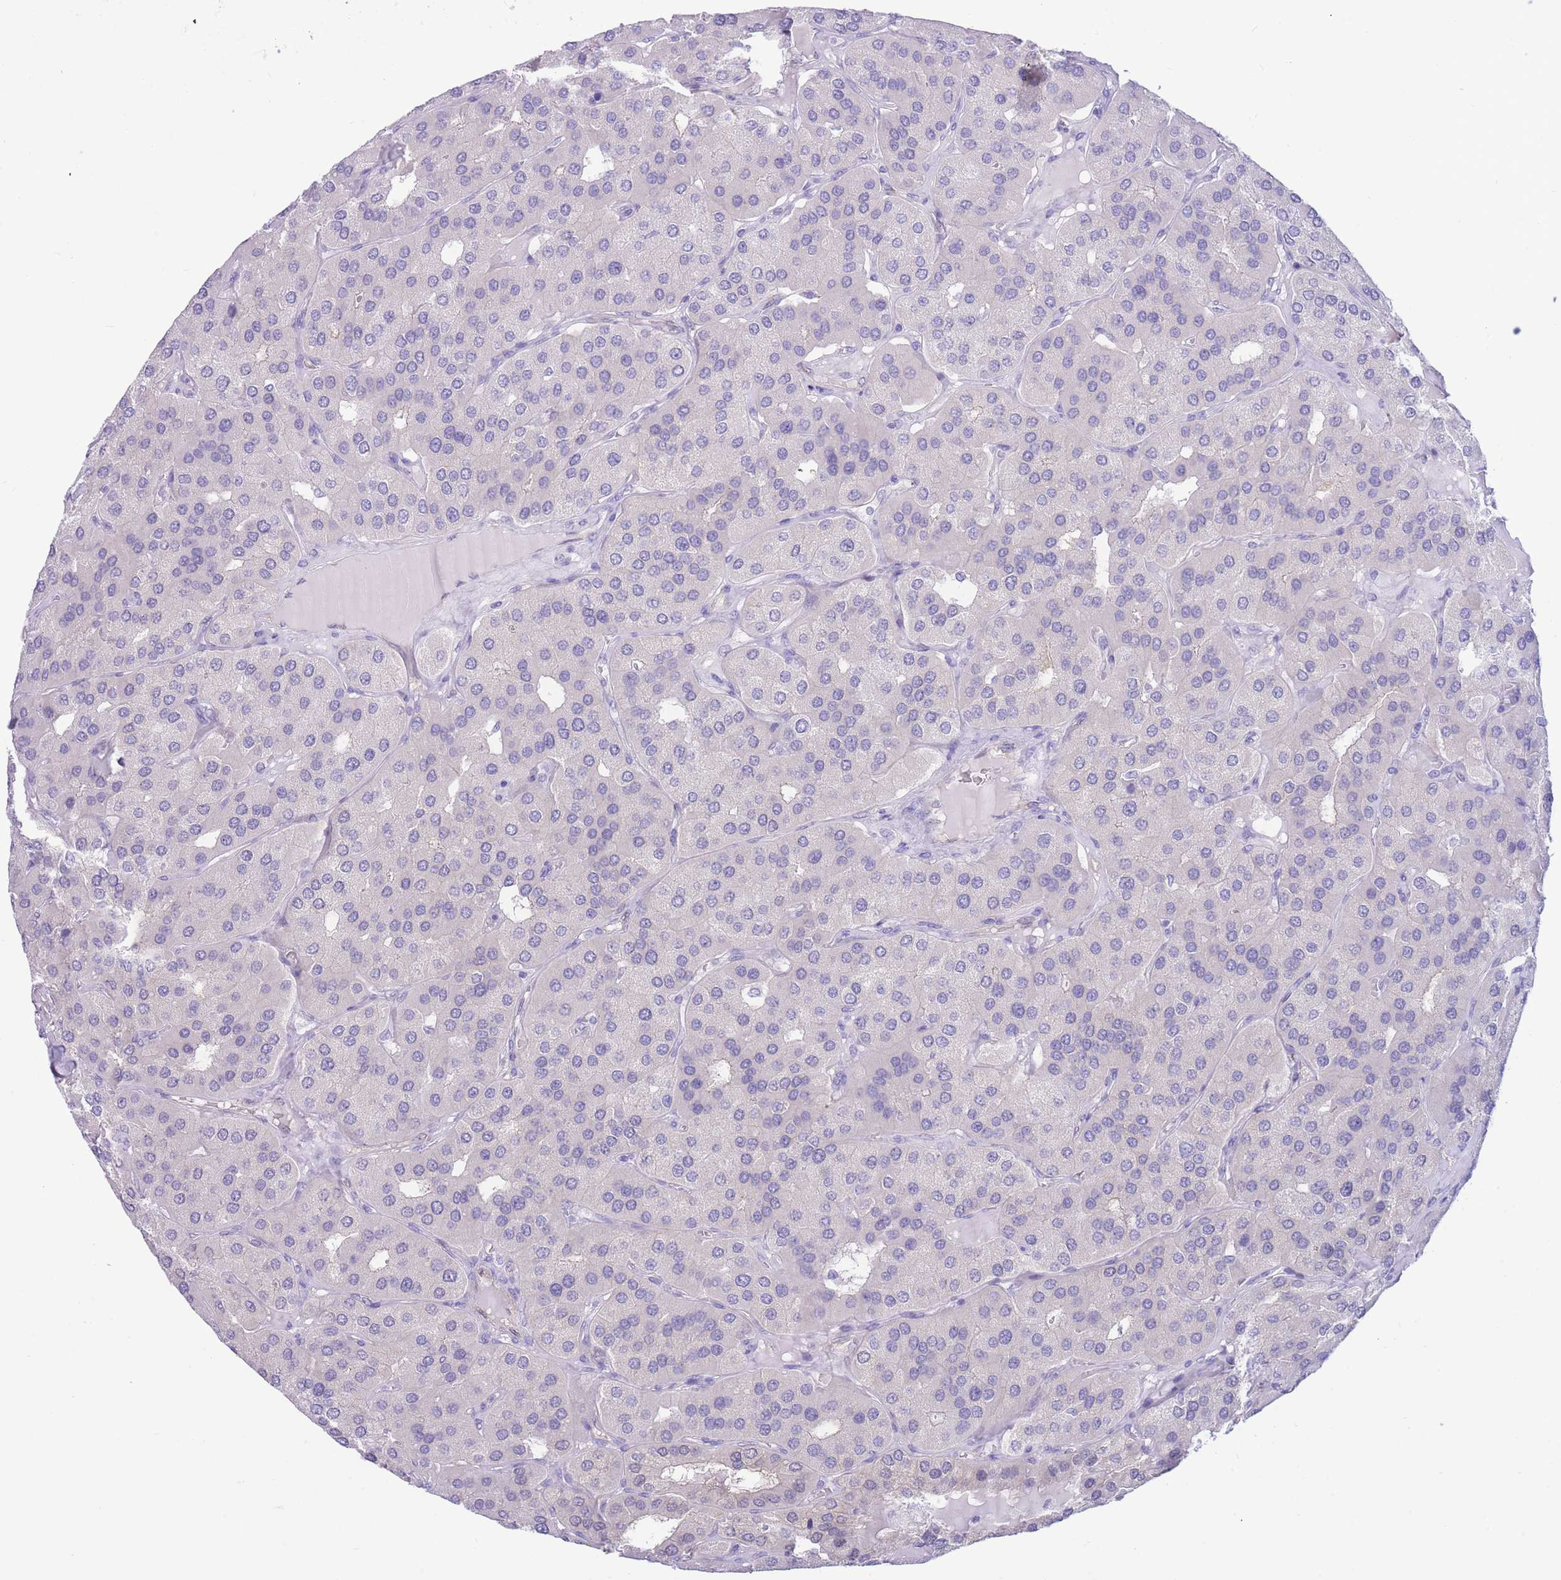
{"staining": {"intensity": "negative", "quantity": "none", "location": "none"}, "tissue": "parathyroid gland", "cell_type": "Glandular cells", "image_type": "normal", "snomed": [{"axis": "morphology", "description": "Normal tissue, NOS"}, {"axis": "morphology", "description": "Adenoma, NOS"}, {"axis": "topography", "description": "Parathyroid gland"}], "caption": "Histopathology image shows no protein expression in glandular cells of unremarkable parathyroid gland. (Stains: DAB (3,3'-diaminobenzidine) immunohistochemistry with hematoxylin counter stain, Microscopy: brightfield microscopy at high magnification).", "gene": "SULT1A1", "patient": {"sex": "female", "age": 86}}